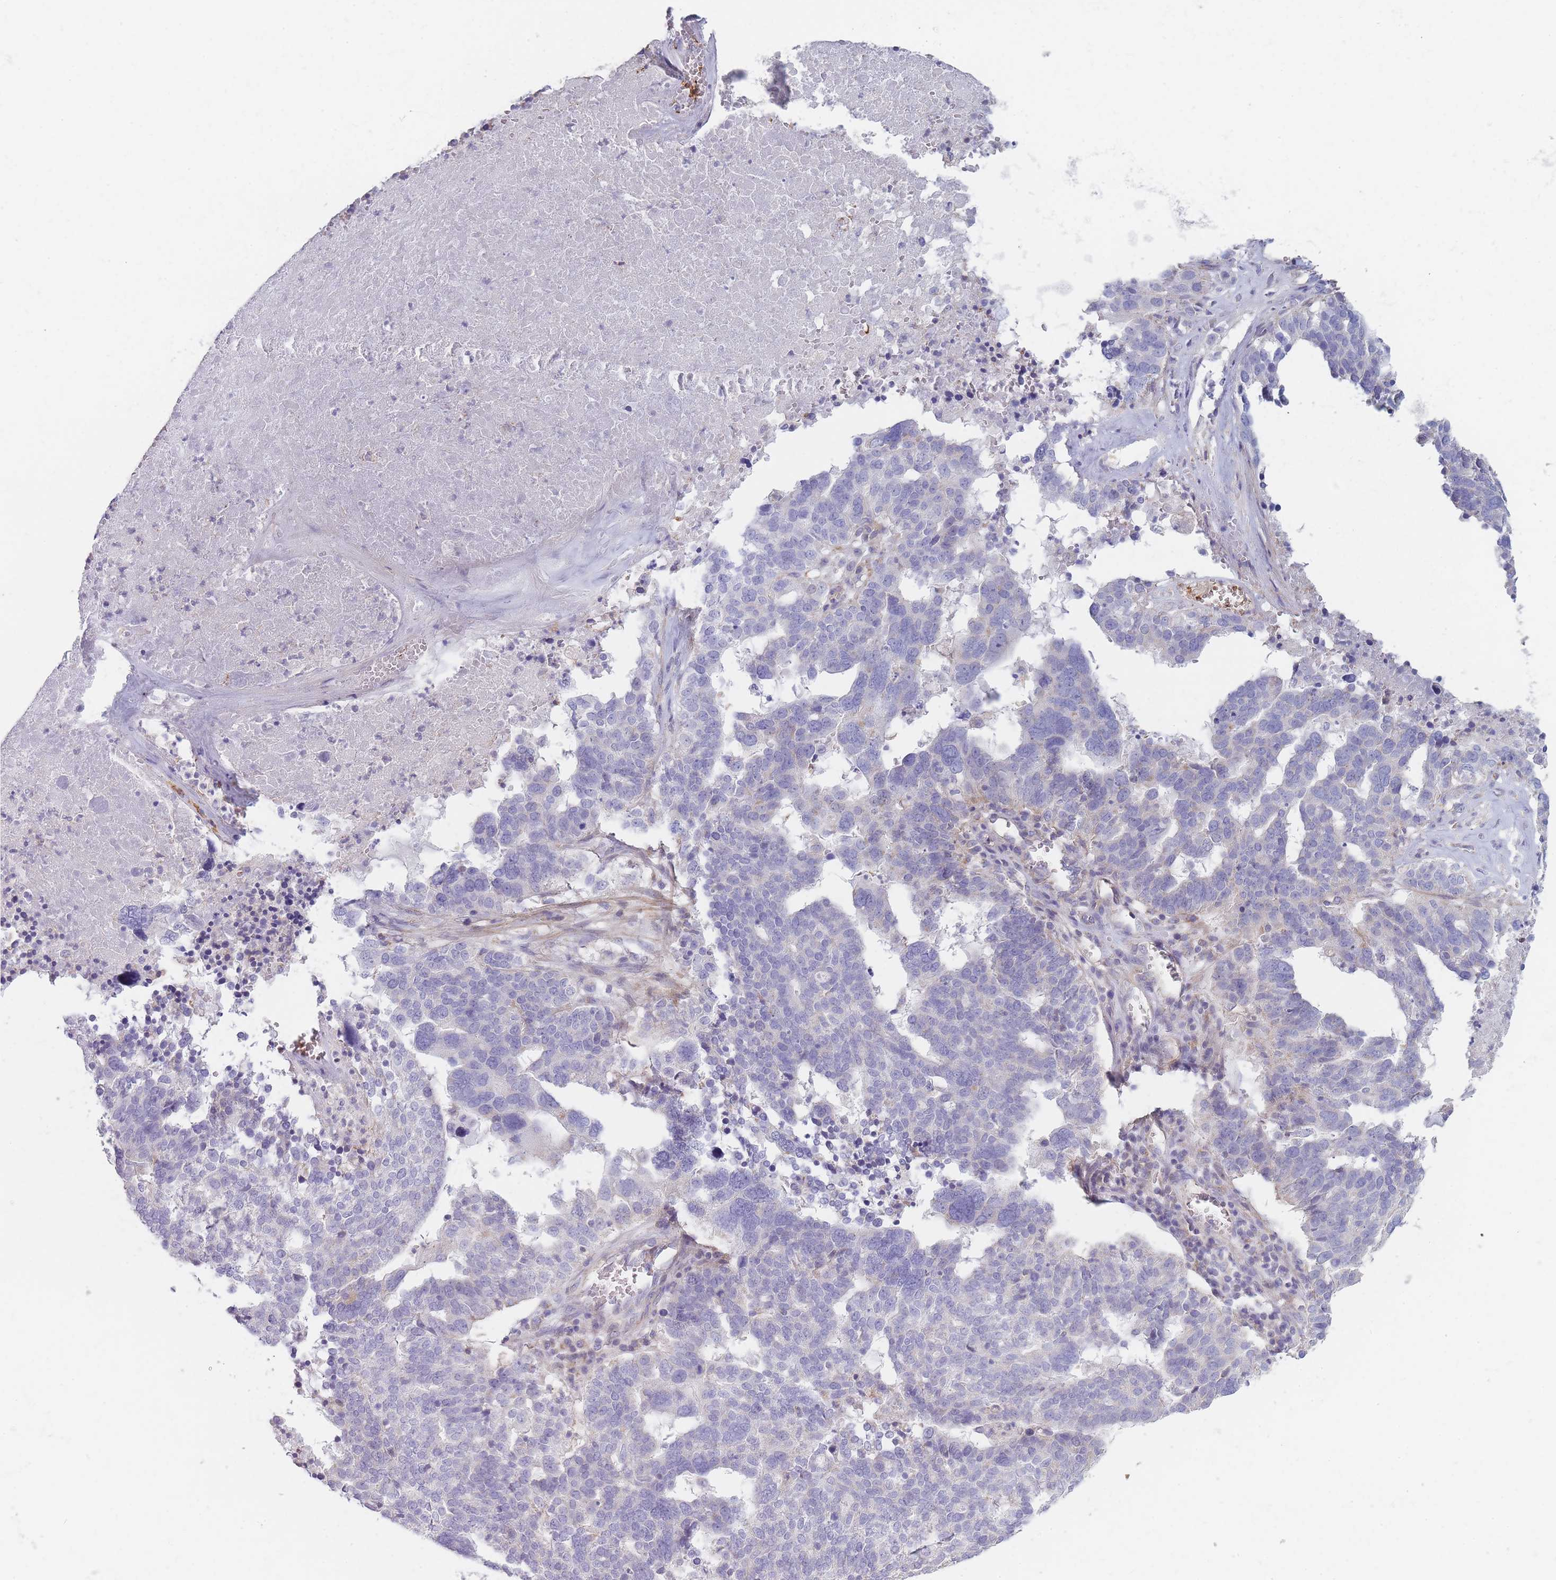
{"staining": {"intensity": "negative", "quantity": "none", "location": "none"}, "tissue": "ovarian cancer", "cell_type": "Tumor cells", "image_type": "cancer", "snomed": [{"axis": "morphology", "description": "Cystadenocarcinoma, serous, NOS"}, {"axis": "topography", "description": "Ovary"}], "caption": "An image of human serous cystadenocarcinoma (ovarian) is negative for staining in tumor cells.", "gene": "SMPD4", "patient": {"sex": "female", "age": 59}}